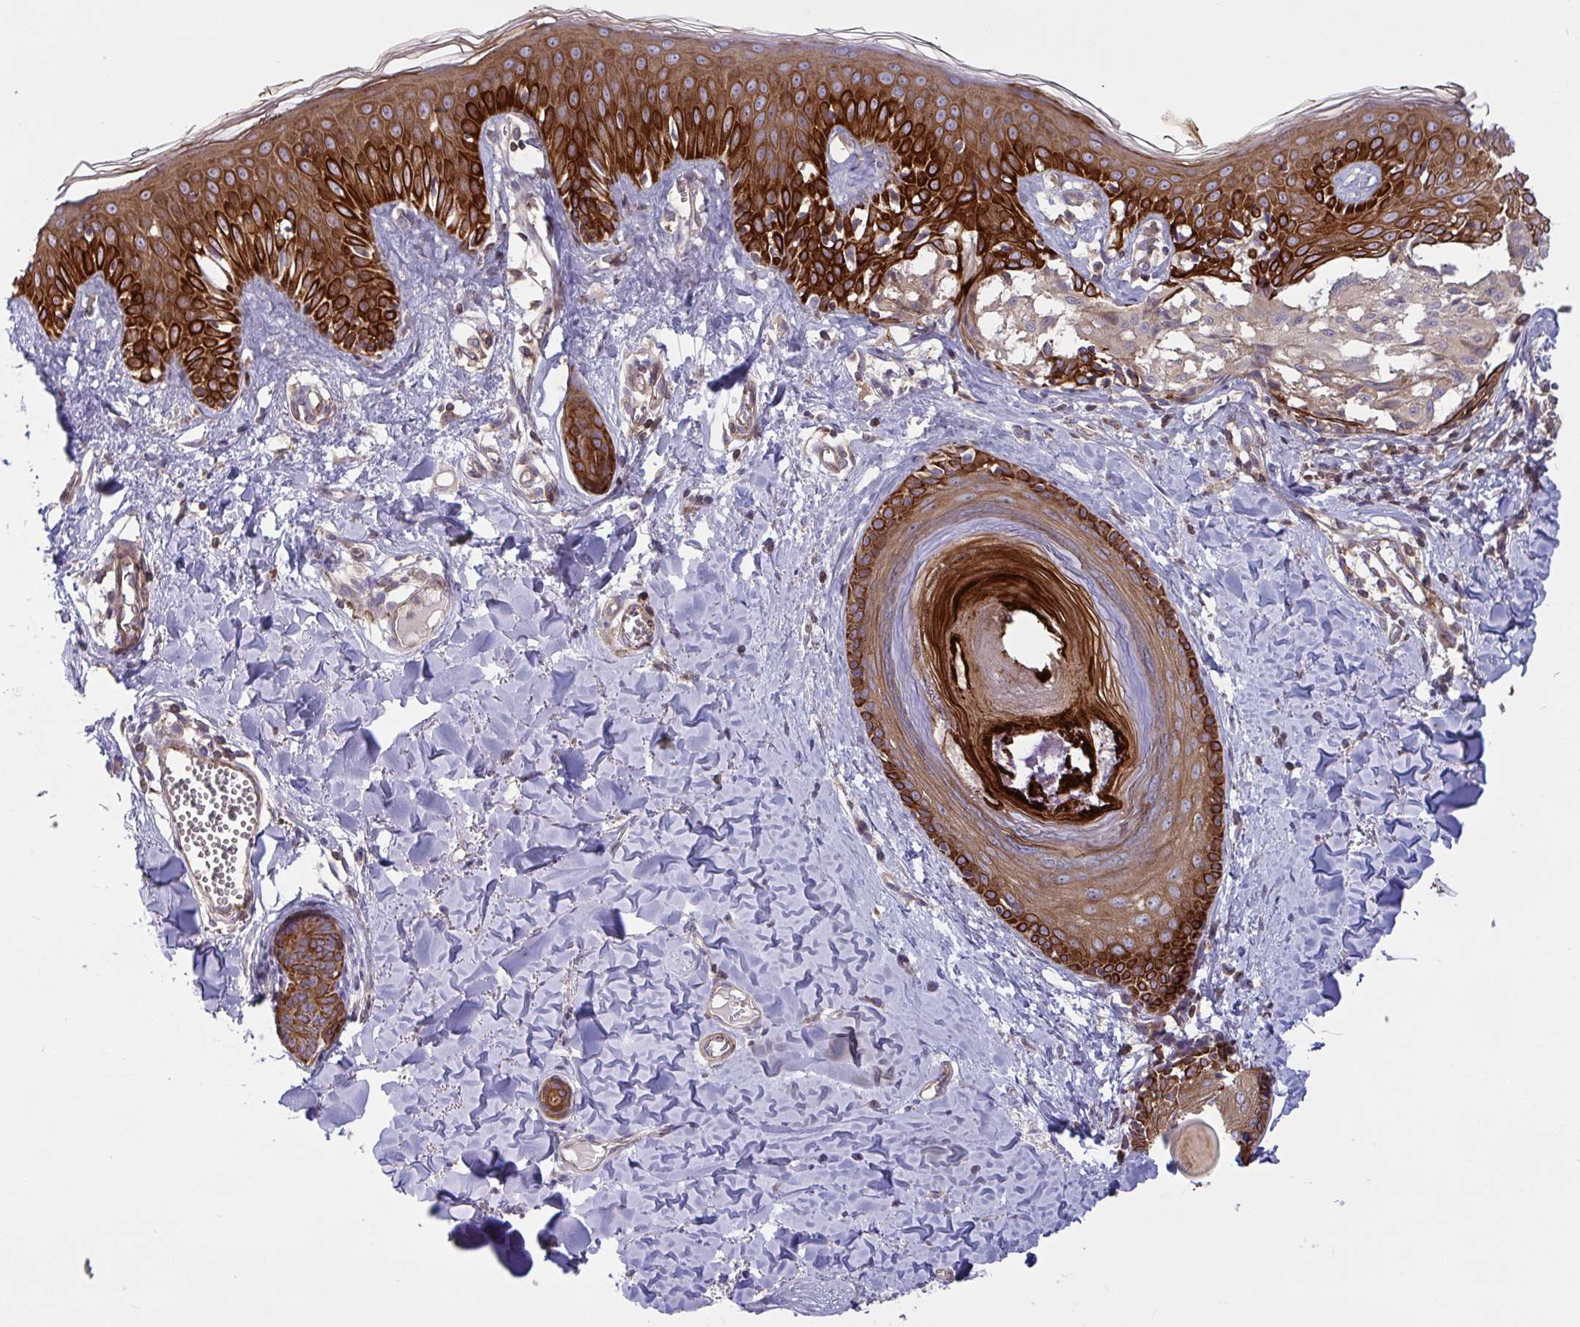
{"staining": {"intensity": "negative", "quantity": "none", "location": "none"}, "tissue": "melanoma", "cell_type": "Tumor cells", "image_type": "cancer", "snomed": [{"axis": "morphology", "description": "Malignant melanoma, NOS"}, {"axis": "topography", "description": "Skin"}], "caption": "This is an IHC micrograph of melanoma. There is no expression in tumor cells.", "gene": "TANK", "patient": {"sex": "female", "age": 43}}